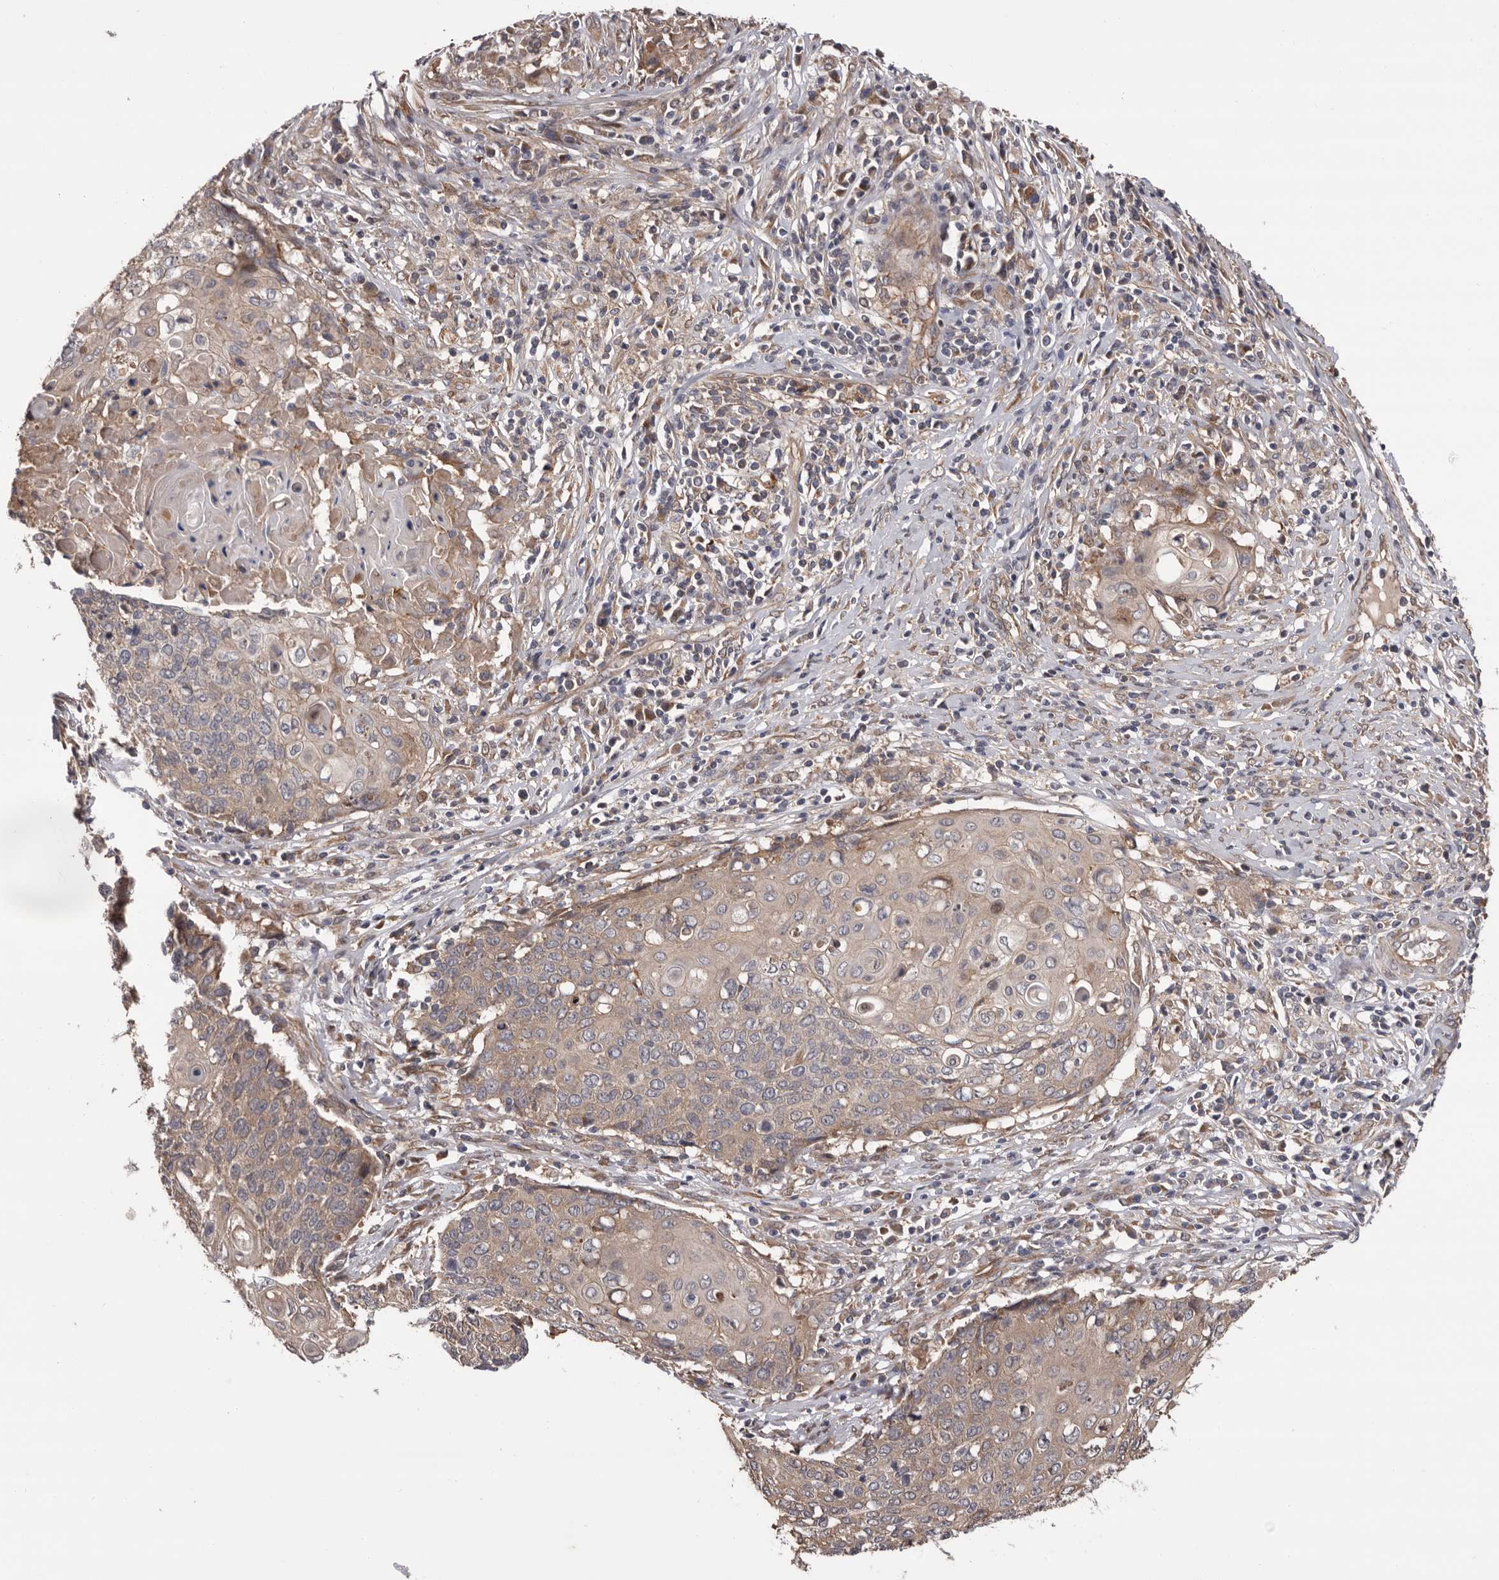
{"staining": {"intensity": "weak", "quantity": ">75%", "location": "cytoplasmic/membranous"}, "tissue": "cervical cancer", "cell_type": "Tumor cells", "image_type": "cancer", "snomed": [{"axis": "morphology", "description": "Squamous cell carcinoma, NOS"}, {"axis": "topography", "description": "Cervix"}], "caption": "The immunohistochemical stain labels weak cytoplasmic/membranous expression in tumor cells of cervical cancer (squamous cell carcinoma) tissue. The protein of interest is stained brown, and the nuclei are stained in blue (DAB IHC with brightfield microscopy, high magnification).", "gene": "PRKD1", "patient": {"sex": "female", "age": 39}}